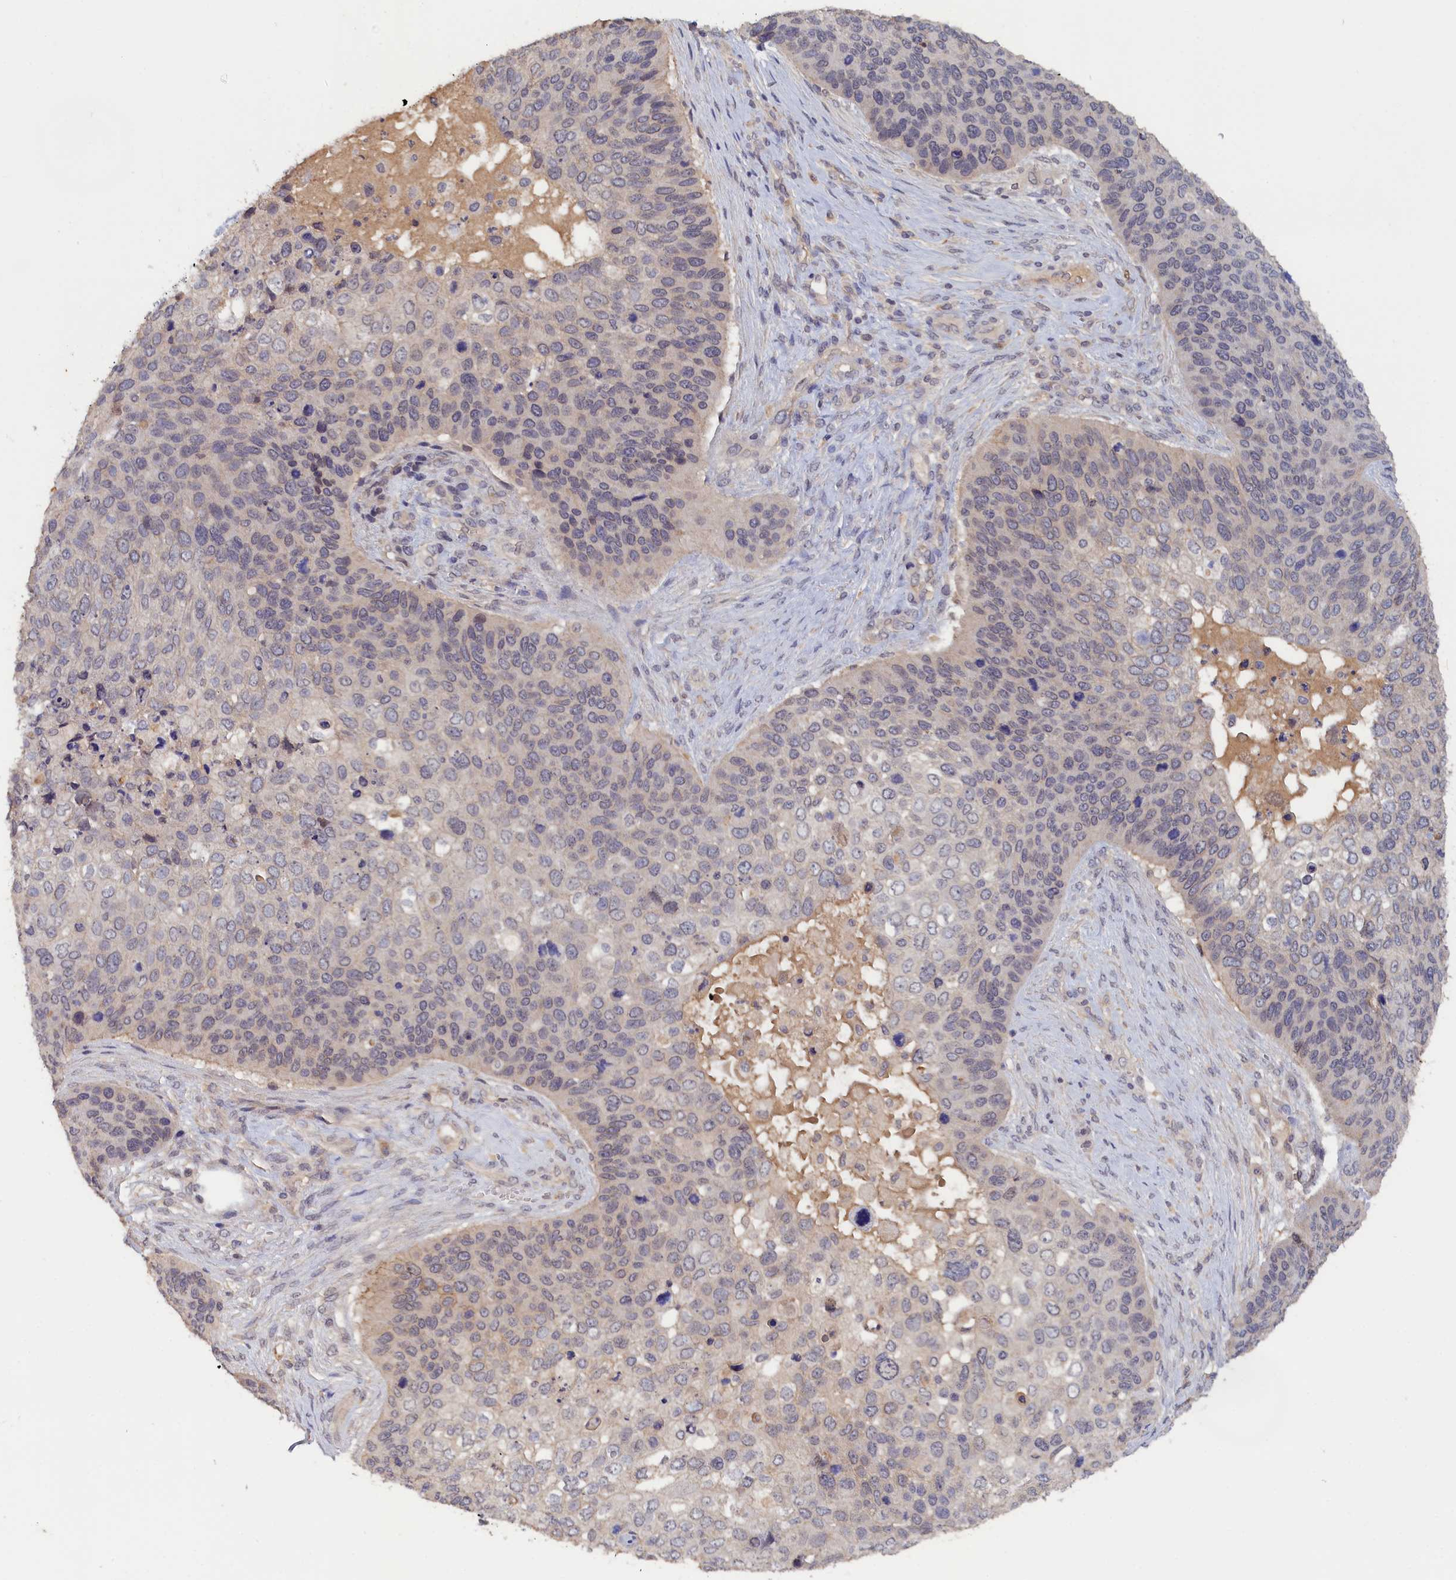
{"staining": {"intensity": "negative", "quantity": "none", "location": "none"}, "tissue": "skin cancer", "cell_type": "Tumor cells", "image_type": "cancer", "snomed": [{"axis": "morphology", "description": "Basal cell carcinoma"}, {"axis": "topography", "description": "Skin"}], "caption": "High magnification brightfield microscopy of skin cancer stained with DAB (brown) and counterstained with hematoxylin (blue): tumor cells show no significant staining.", "gene": "CELF5", "patient": {"sex": "female", "age": 74}}